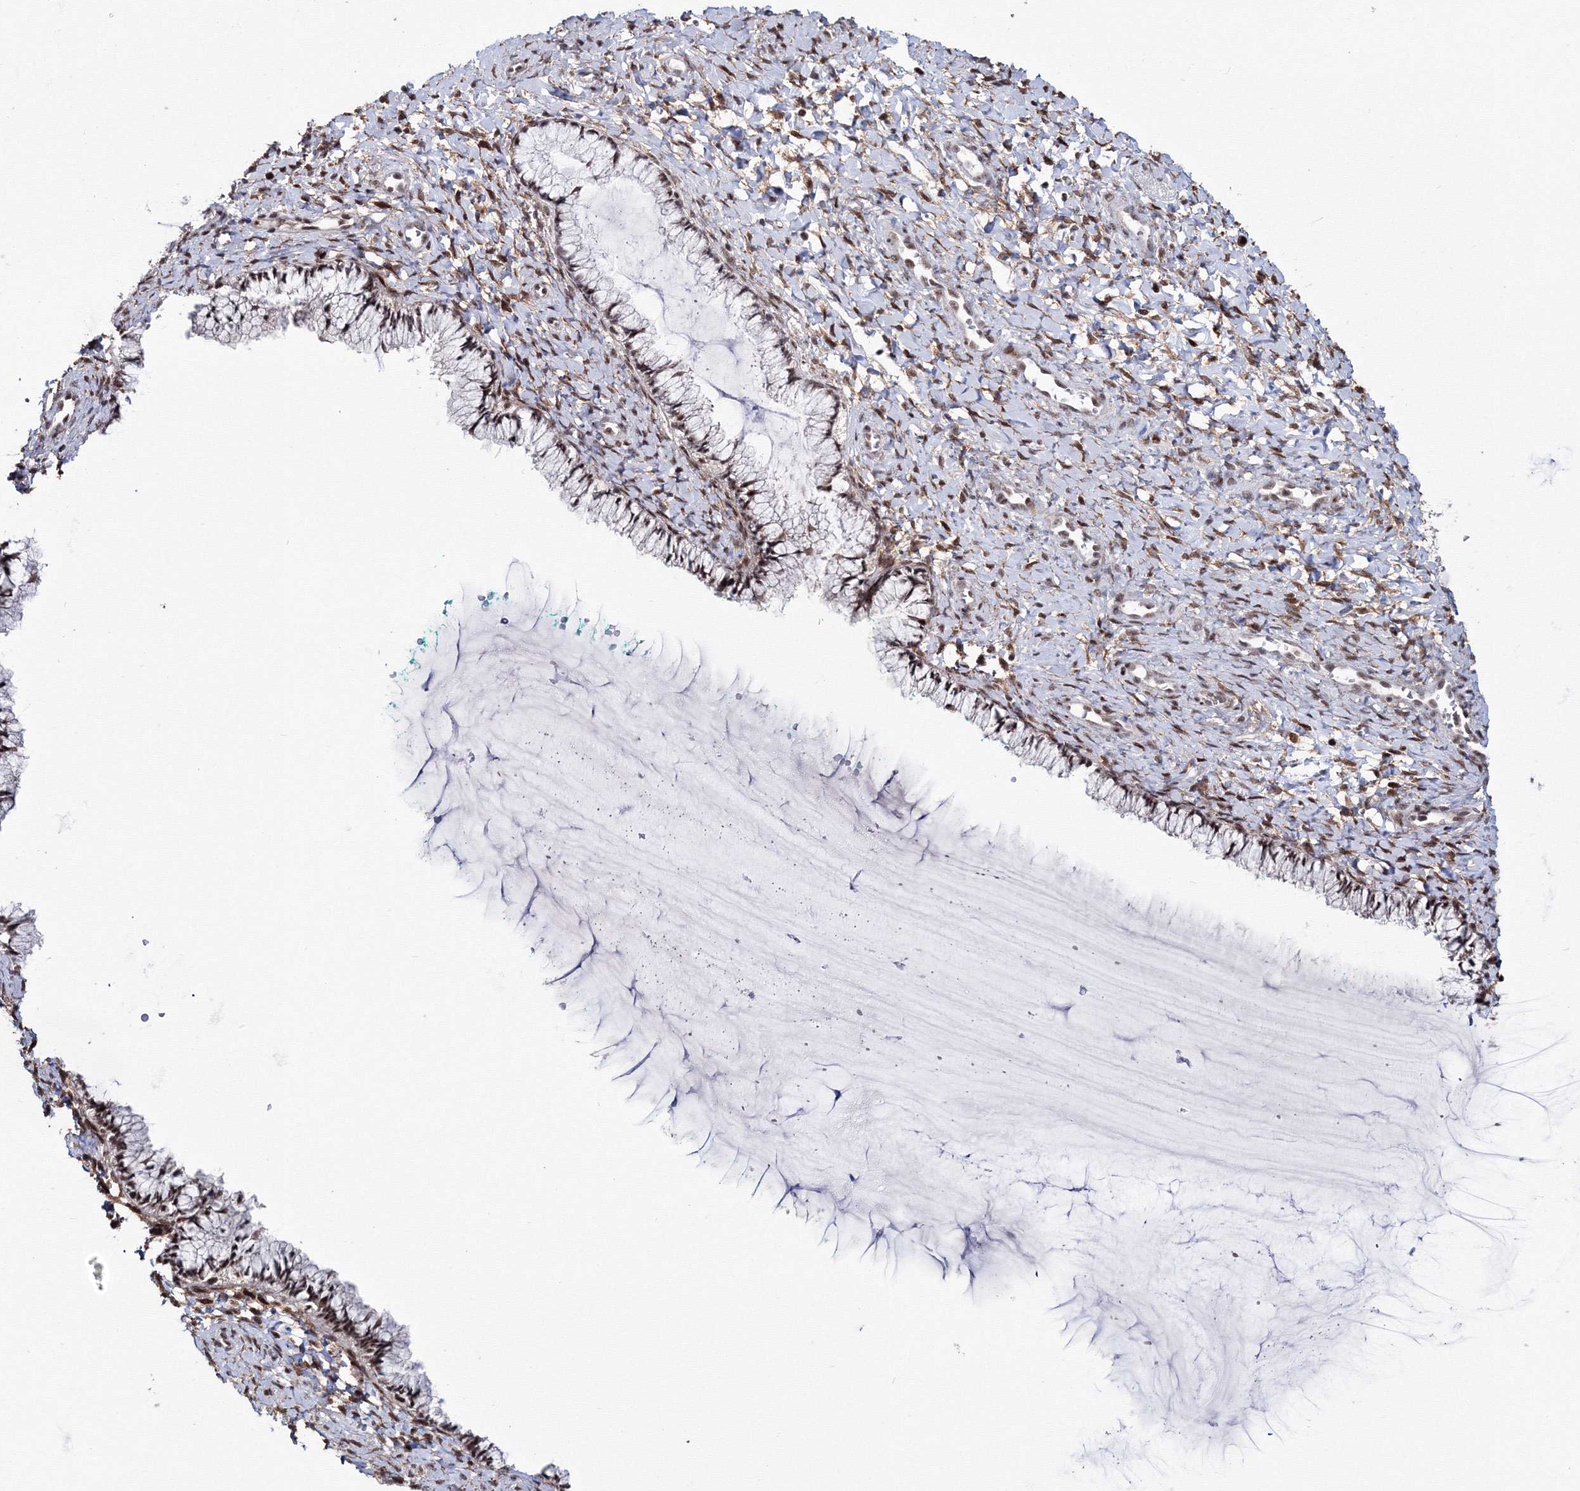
{"staining": {"intensity": "moderate", "quantity": ">75%", "location": "nuclear"}, "tissue": "cervix", "cell_type": "Glandular cells", "image_type": "normal", "snomed": [{"axis": "morphology", "description": "Normal tissue, NOS"}, {"axis": "morphology", "description": "Adenocarcinoma, NOS"}, {"axis": "topography", "description": "Cervix"}], "caption": "Human cervix stained with a brown dye demonstrates moderate nuclear positive staining in approximately >75% of glandular cells.", "gene": "TATDN2", "patient": {"sex": "female", "age": 29}}